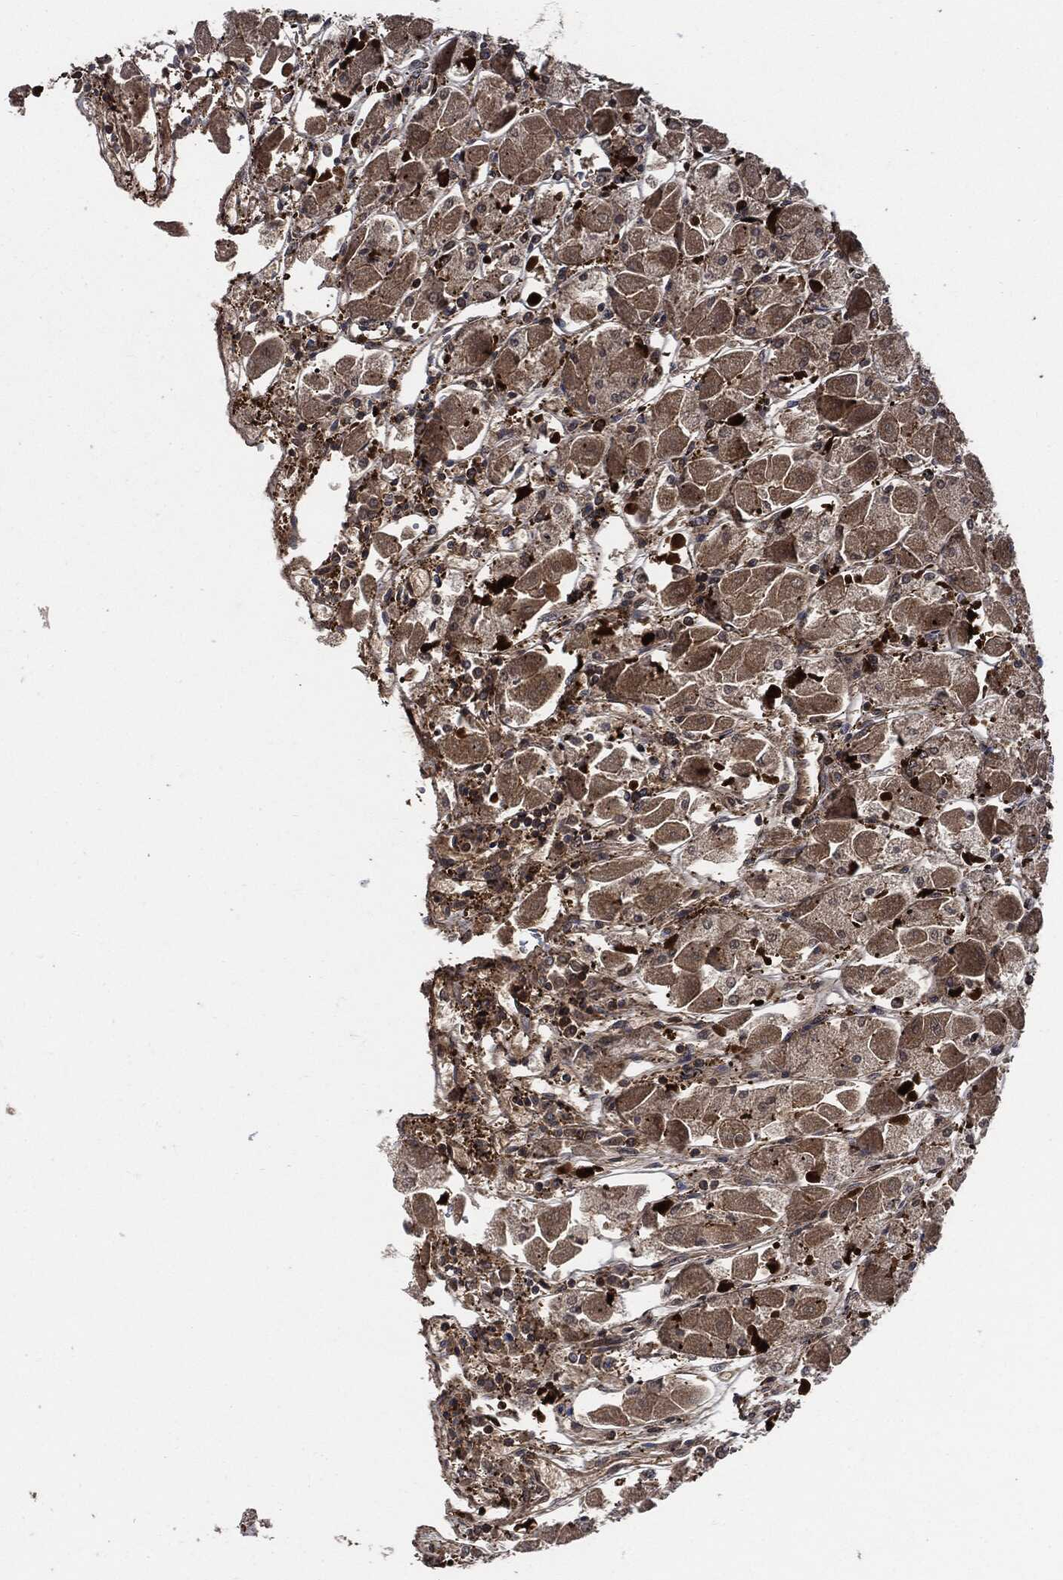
{"staining": {"intensity": "strong", "quantity": ">75%", "location": "cytoplasmic/membranous"}, "tissue": "stomach", "cell_type": "Glandular cells", "image_type": "normal", "snomed": [{"axis": "morphology", "description": "Normal tissue, NOS"}, {"axis": "topography", "description": "Stomach"}], "caption": "DAB (3,3'-diaminobenzidine) immunohistochemical staining of unremarkable stomach demonstrates strong cytoplasmic/membranous protein positivity in about >75% of glandular cells. The protein of interest is shown in brown color, while the nuclei are stained blue.", "gene": "XPNPEP1", "patient": {"sex": "male", "age": 70}}